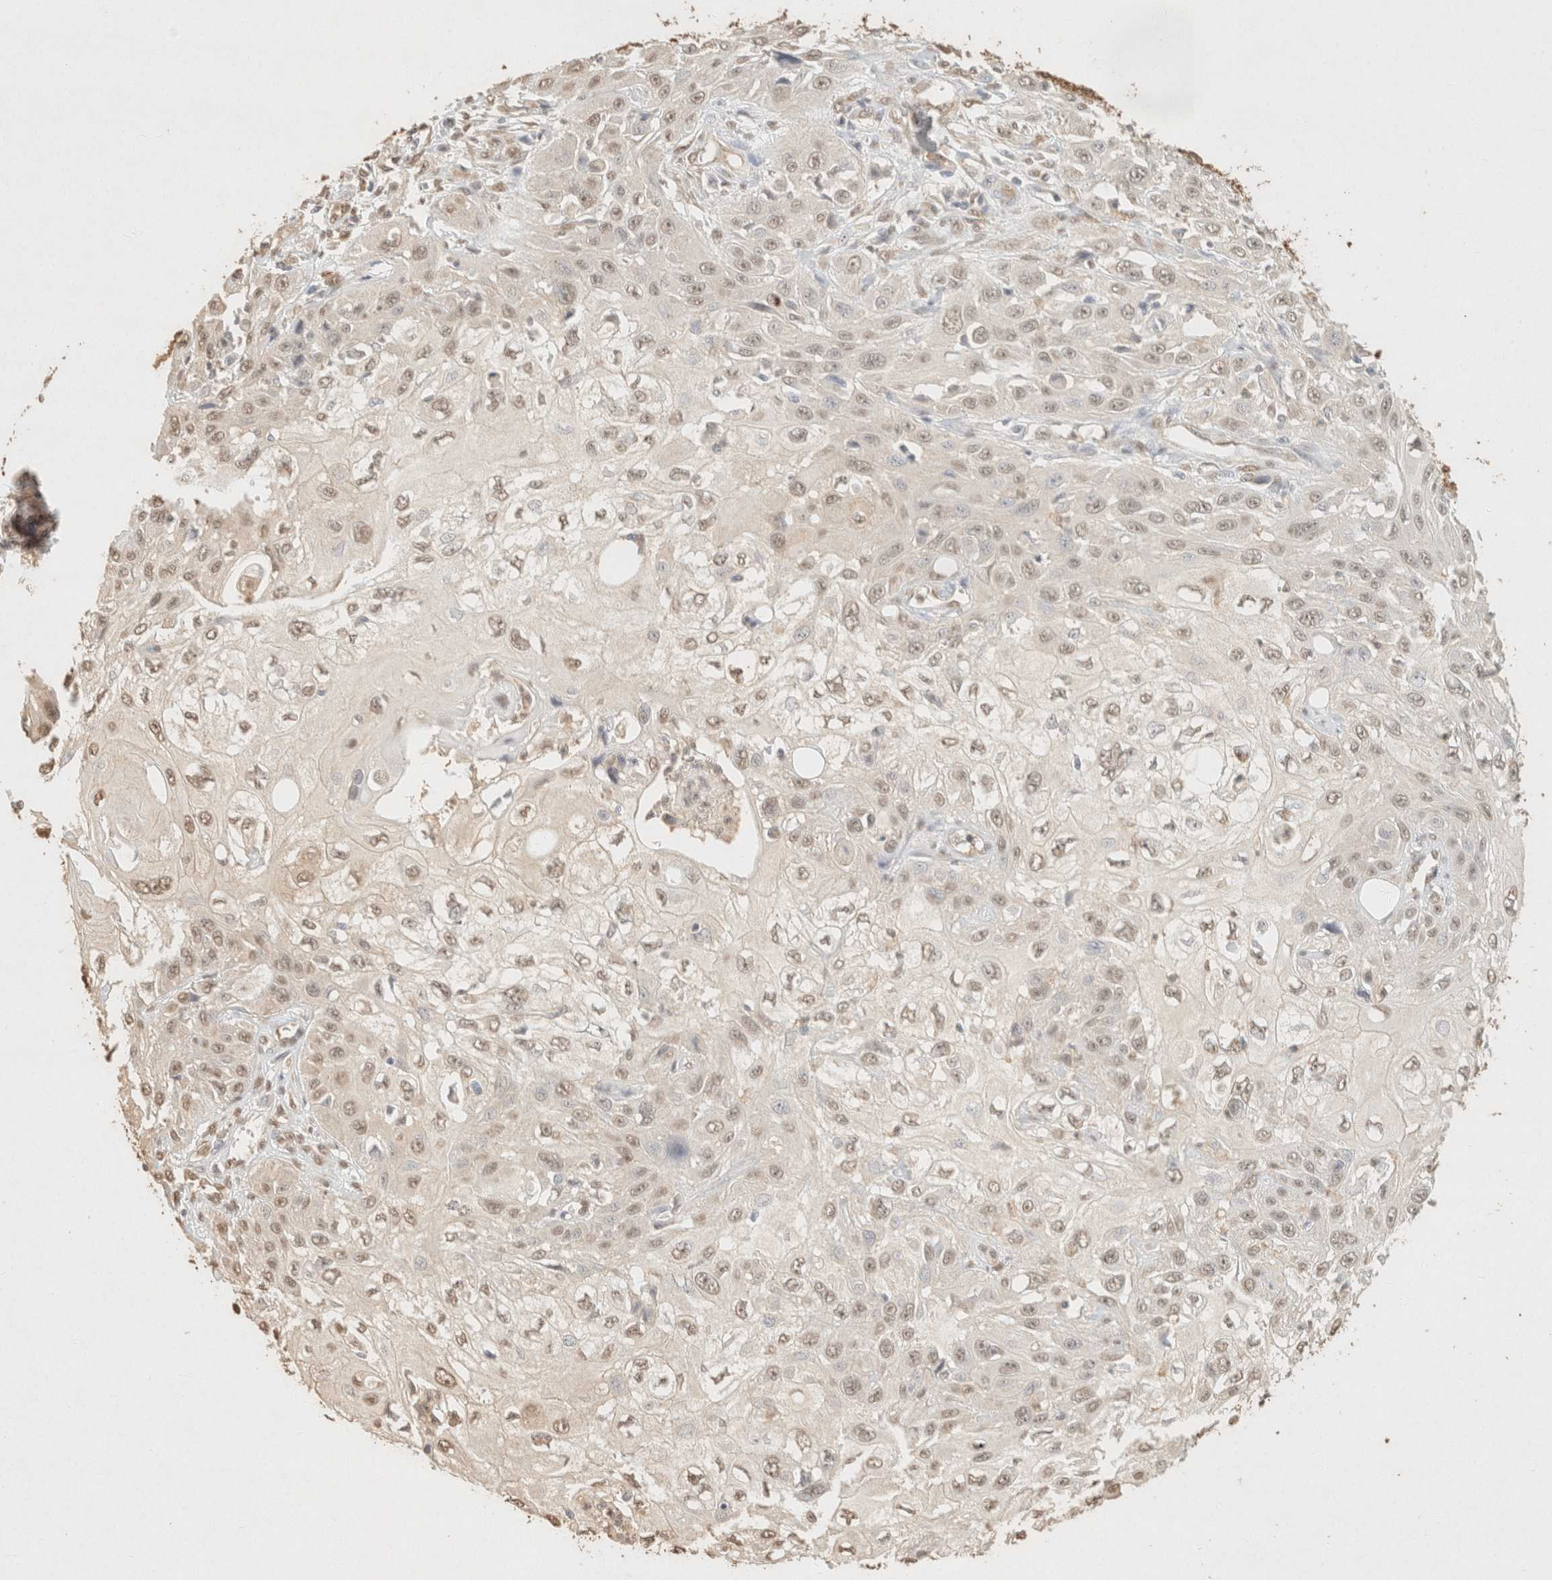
{"staining": {"intensity": "weak", "quantity": ">75%", "location": "nuclear"}, "tissue": "skin cancer", "cell_type": "Tumor cells", "image_type": "cancer", "snomed": [{"axis": "morphology", "description": "Squamous cell carcinoma, NOS"}, {"axis": "topography", "description": "Skin"}], "caption": "Skin cancer was stained to show a protein in brown. There is low levels of weak nuclear staining in about >75% of tumor cells.", "gene": "S100A13", "patient": {"sex": "male", "age": 75}}